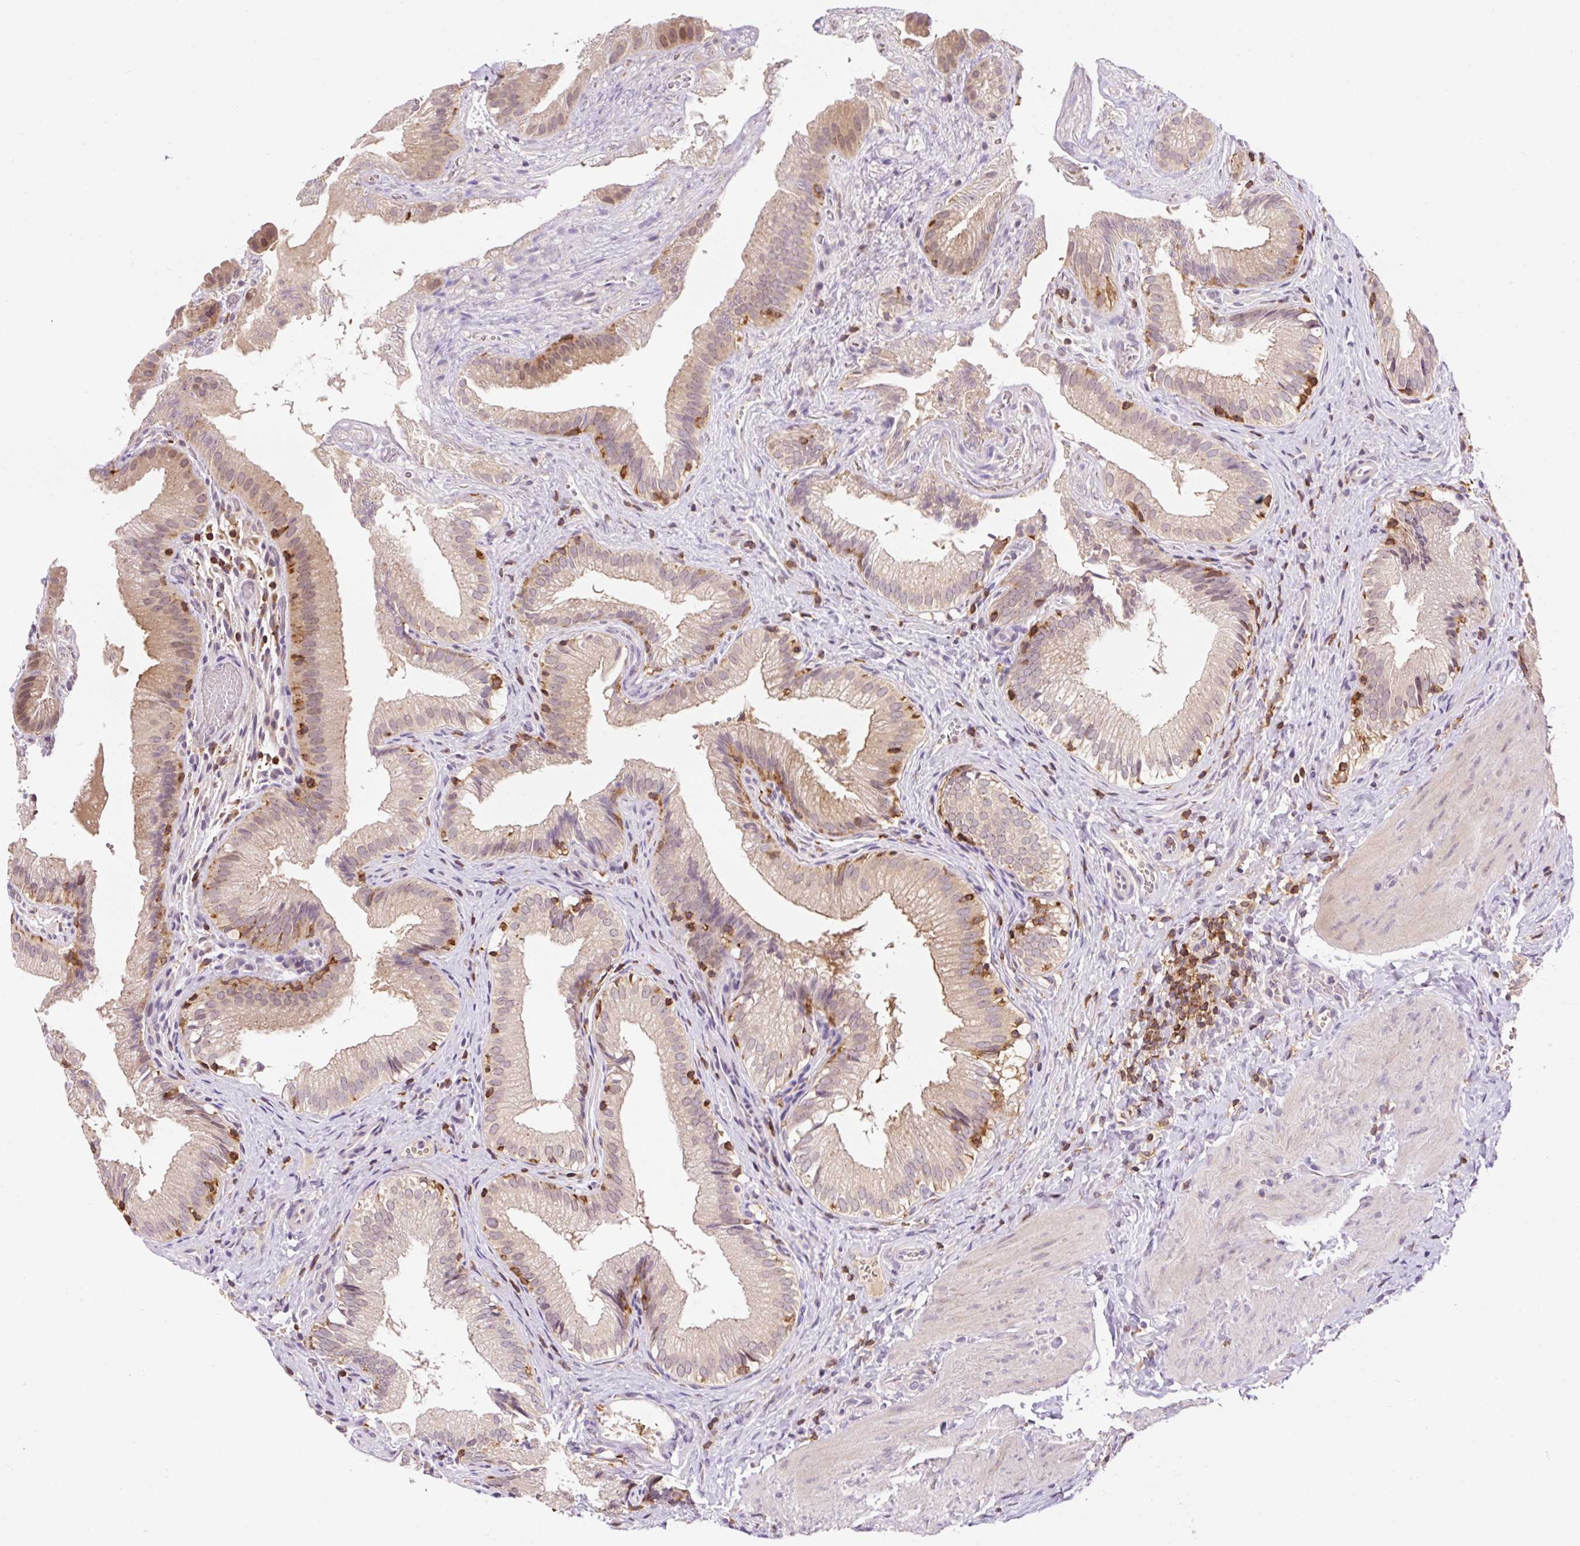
{"staining": {"intensity": "weak", "quantity": ">75%", "location": "cytoplasmic/membranous,nuclear"}, "tissue": "gallbladder", "cell_type": "Glandular cells", "image_type": "normal", "snomed": [{"axis": "morphology", "description": "Normal tissue, NOS"}, {"axis": "topography", "description": "Gallbladder"}], "caption": "Immunohistochemical staining of normal gallbladder reveals >75% levels of weak cytoplasmic/membranous,nuclear protein expression in approximately >75% of glandular cells. The staining was performed using DAB to visualize the protein expression in brown, while the nuclei were stained in blue with hematoxylin (Magnification: 20x).", "gene": "CARD11", "patient": {"sex": "female", "age": 30}}